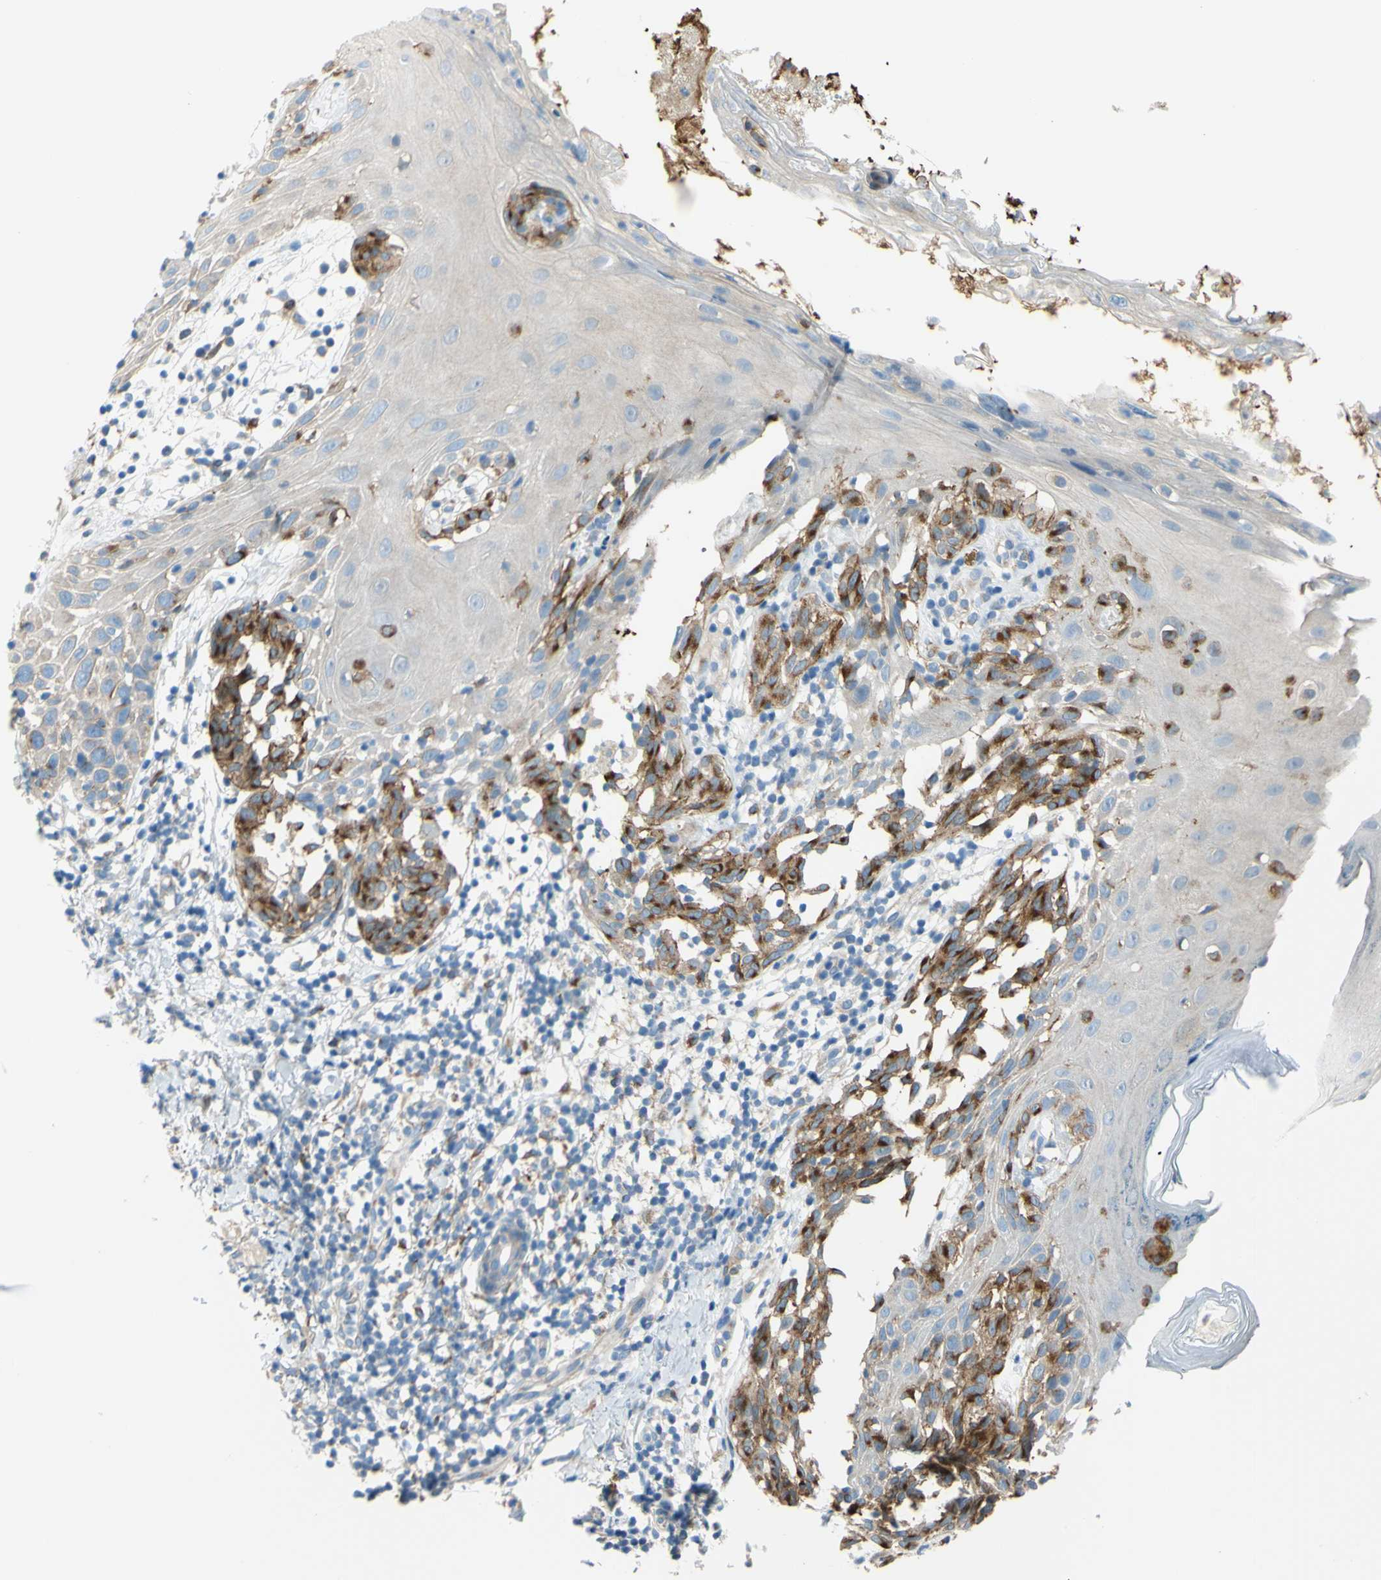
{"staining": {"intensity": "moderate", "quantity": ">75%", "location": "cytoplasmic/membranous"}, "tissue": "melanoma", "cell_type": "Tumor cells", "image_type": "cancer", "snomed": [{"axis": "morphology", "description": "Malignant melanoma, NOS"}, {"axis": "topography", "description": "Skin"}], "caption": "Protein analysis of malignant melanoma tissue demonstrates moderate cytoplasmic/membranous expression in about >75% of tumor cells.", "gene": "FRMD4B", "patient": {"sex": "female", "age": 46}}